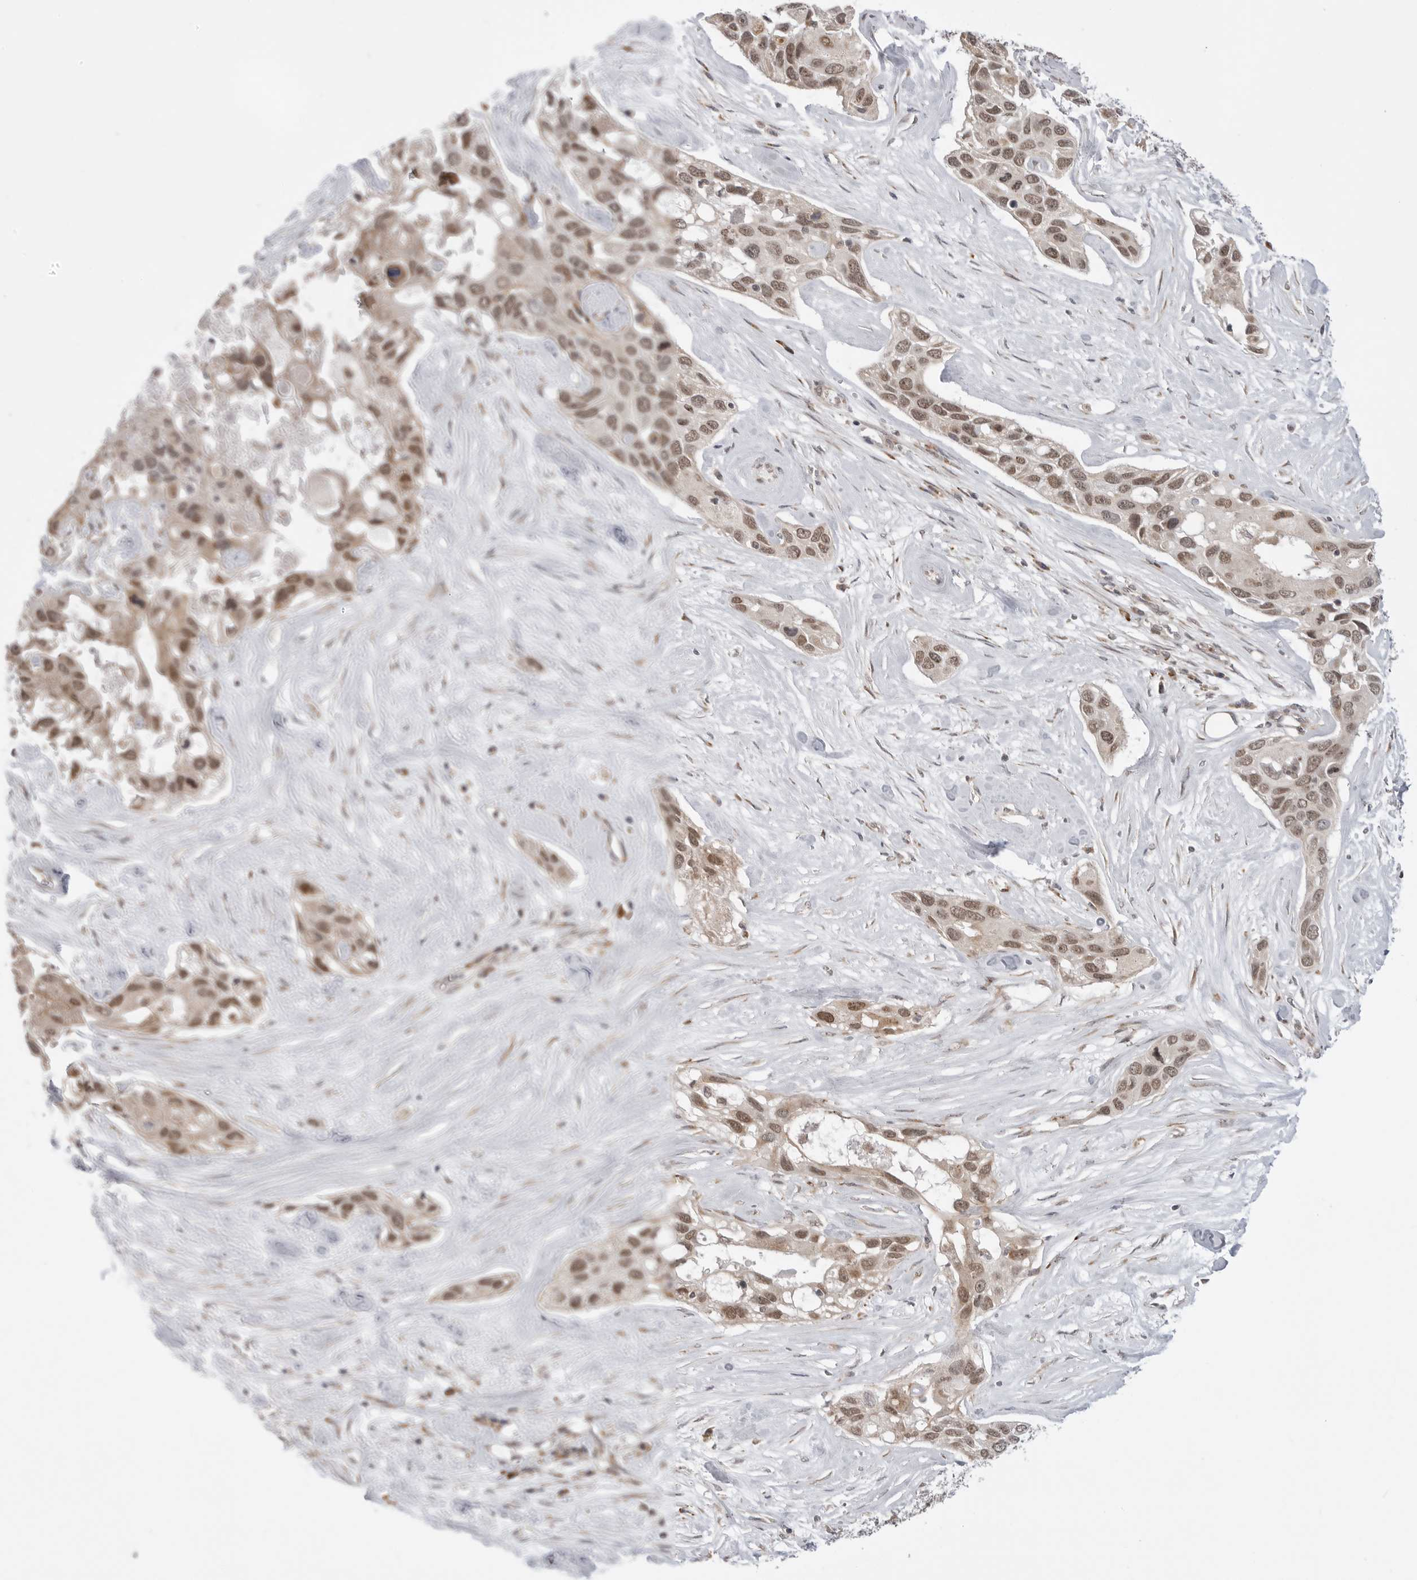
{"staining": {"intensity": "moderate", "quantity": ">75%", "location": "nuclear"}, "tissue": "pancreatic cancer", "cell_type": "Tumor cells", "image_type": "cancer", "snomed": [{"axis": "morphology", "description": "Adenocarcinoma, NOS"}, {"axis": "topography", "description": "Pancreas"}], "caption": "Immunohistochemical staining of pancreatic cancer demonstrates moderate nuclear protein expression in about >75% of tumor cells. Ihc stains the protein of interest in brown and the nuclei are stained blue.", "gene": "KALRN", "patient": {"sex": "female", "age": 60}}